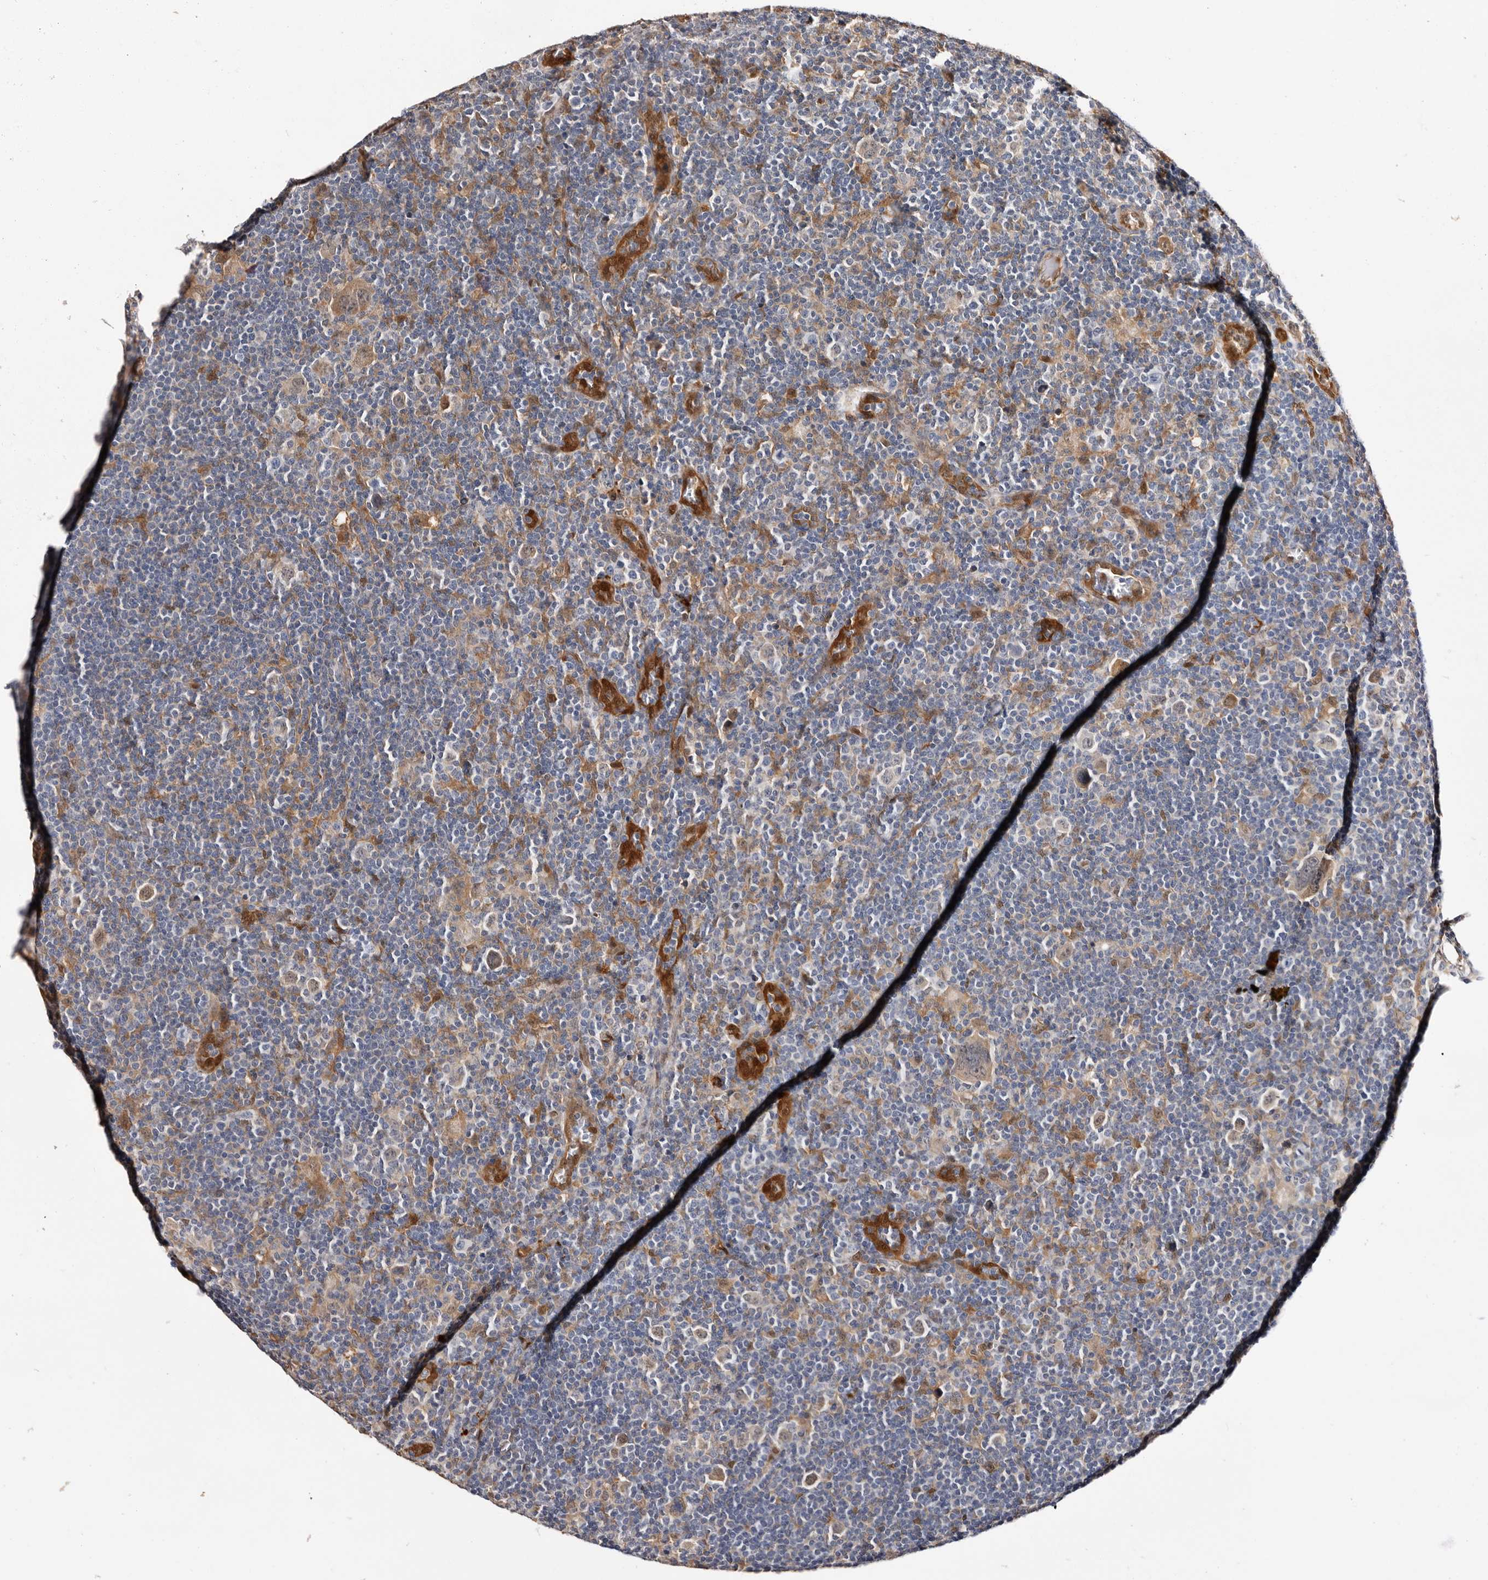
{"staining": {"intensity": "weak", "quantity": "<25%", "location": "cytoplasmic/membranous"}, "tissue": "lymphoma", "cell_type": "Tumor cells", "image_type": "cancer", "snomed": [{"axis": "morphology", "description": "Hodgkin's disease, NOS"}, {"axis": "topography", "description": "Lymph node"}], "caption": "DAB (3,3'-diaminobenzidine) immunohistochemical staining of human lymphoma displays no significant positivity in tumor cells. (DAB (3,3'-diaminobenzidine) immunohistochemistry (IHC) with hematoxylin counter stain).", "gene": "TP53I3", "patient": {"sex": "female", "age": 57}}